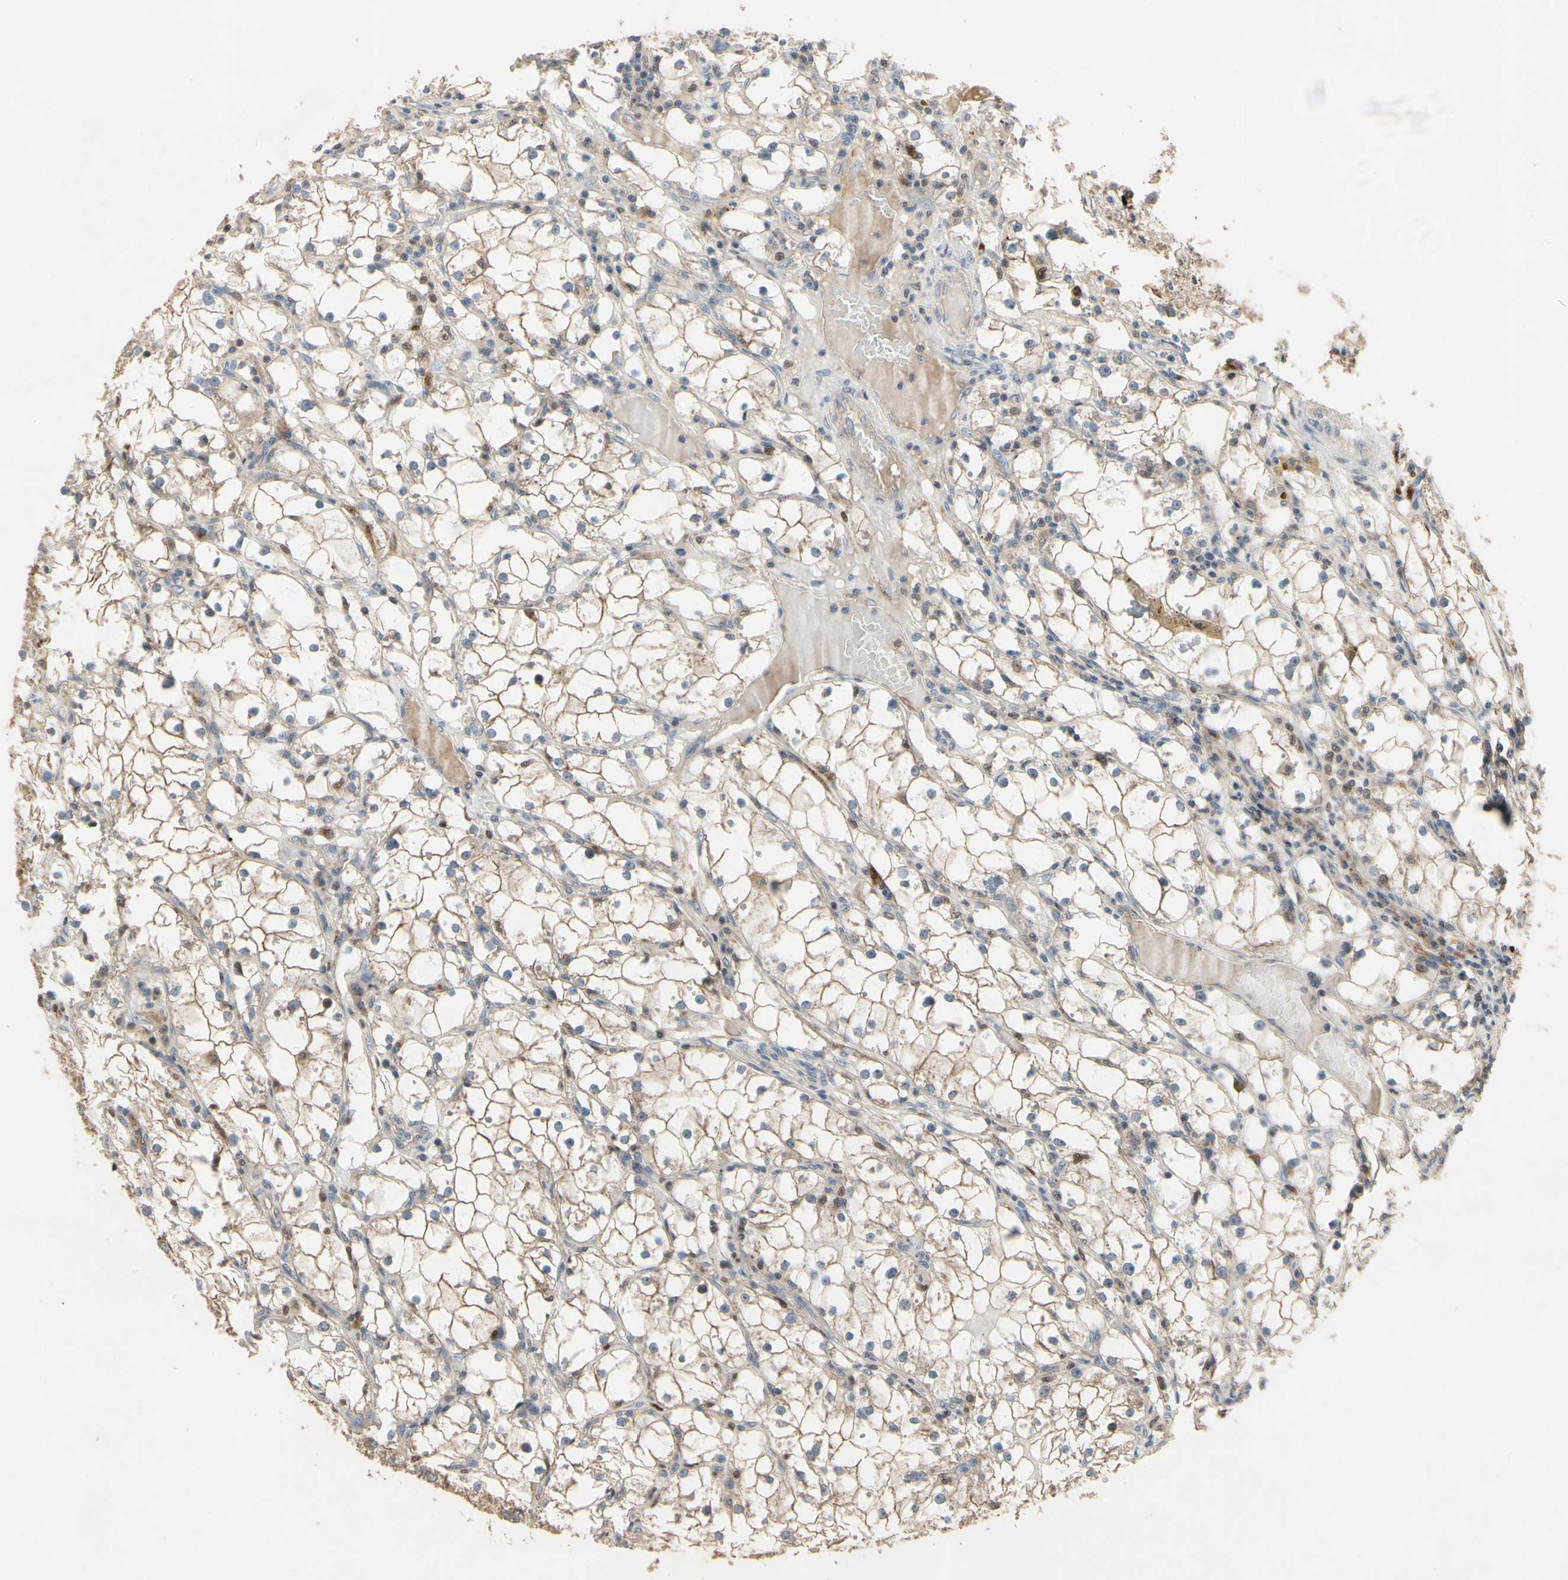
{"staining": {"intensity": "weak", "quantity": "25%-75%", "location": "cytoplasmic/membranous"}, "tissue": "renal cancer", "cell_type": "Tumor cells", "image_type": "cancer", "snomed": [{"axis": "morphology", "description": "Adenocarcinoma, NOS"}, {"axis": "topography", "description": "Kidney"}], "caption": "Weak cytoplasmic/membranous protein expression is seen in about 25%-75% of tumor cells in renal cancer.", "gene": "CGREF1", "patient": {"sex": "male", "age": 56}}